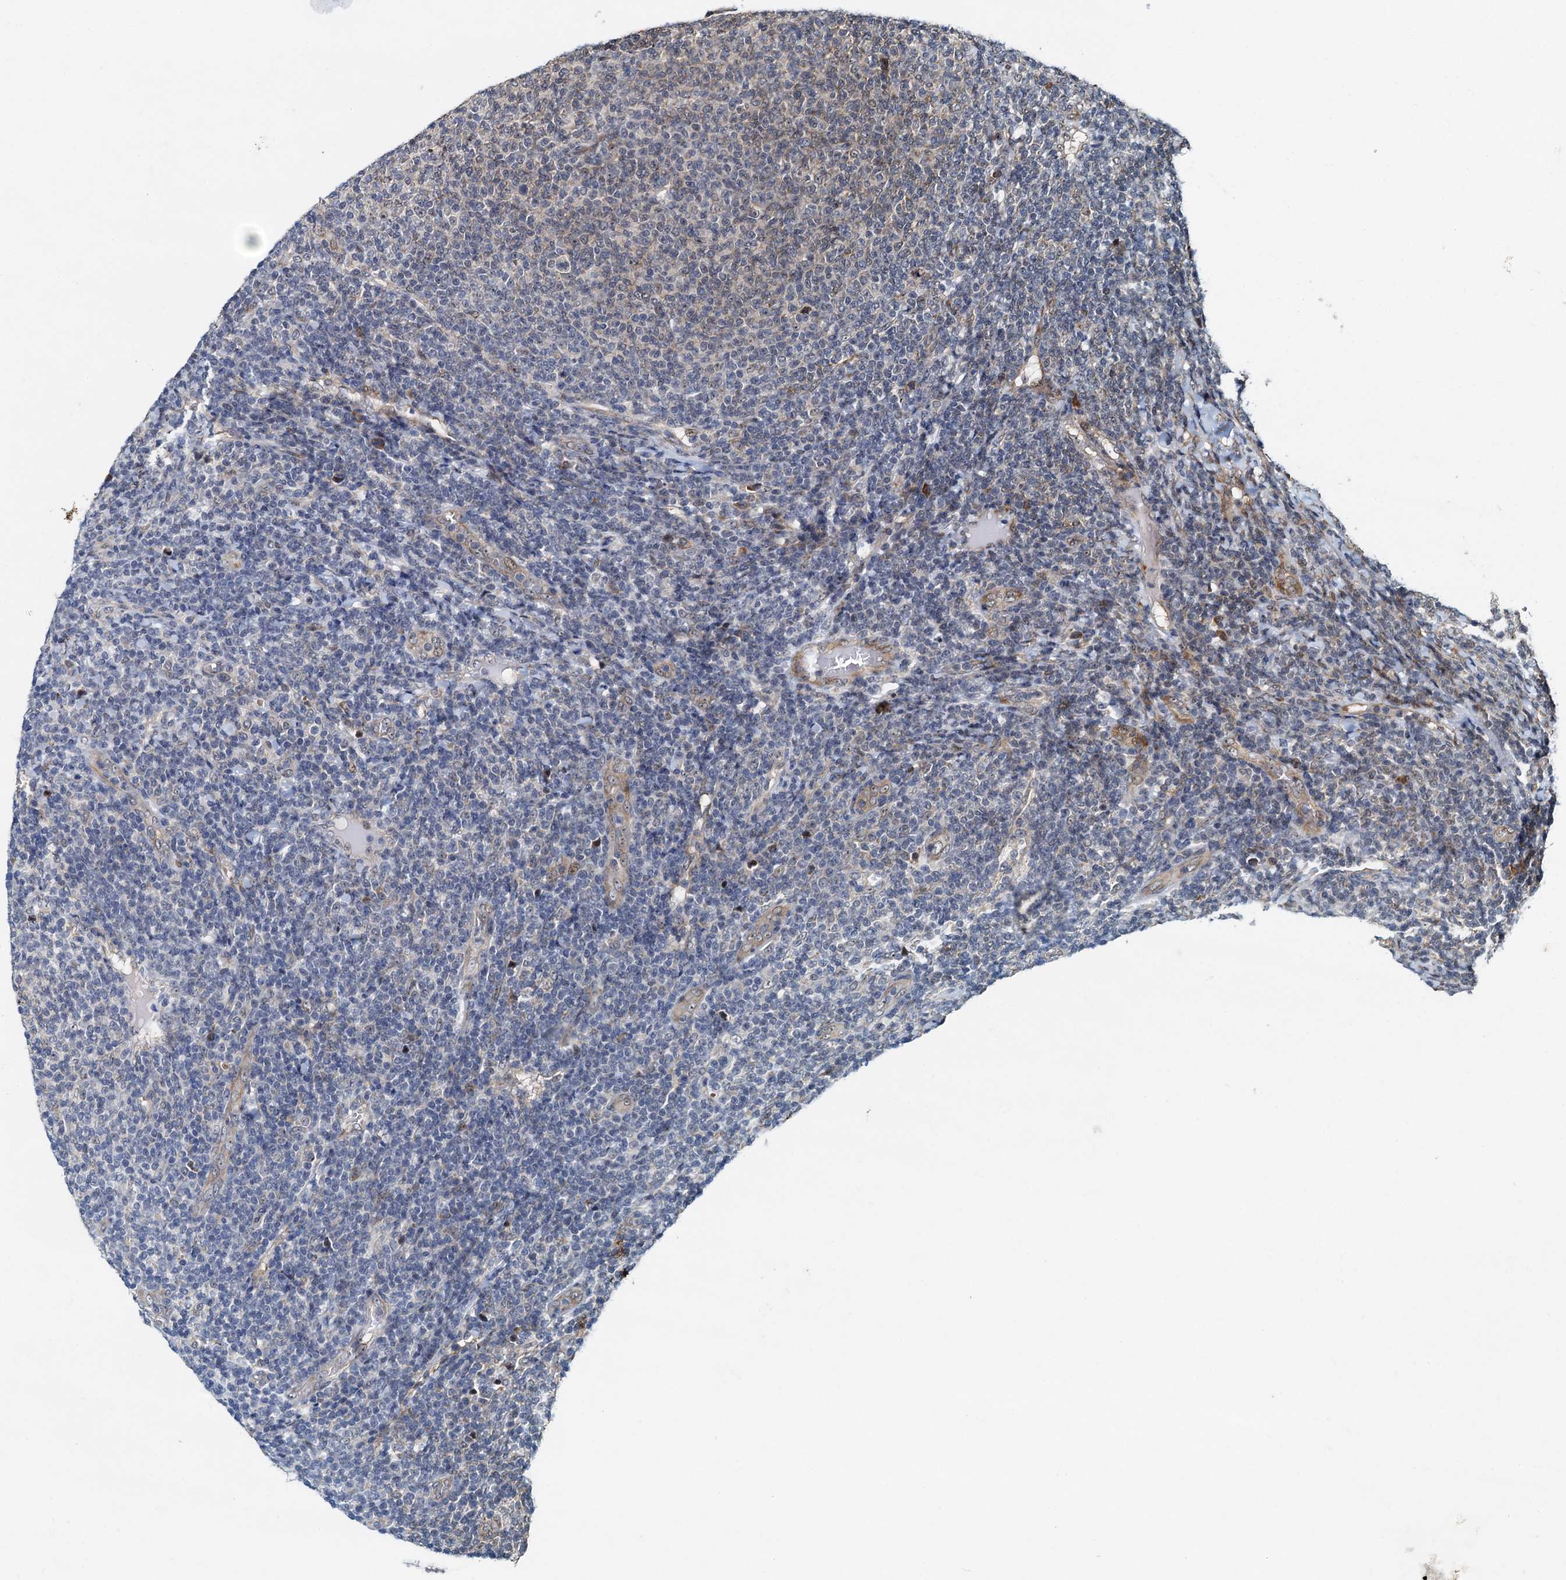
{"staining": {"intensity": "negative", "quantity": "none", "location": "none"}, "tissue": "lymphoma", "cell_type": "Tumor cells", "image_type": "cancer", "snomed": [{"axis": "morphology", "description": "Malignant lymphoma, non-Hodgkin's type, Low grade"}, {"axis": "topography", "description": "Lymph node"}], "caption": "Malignant lymphoma, non-Hodgkin's type (low-grade) was stained to show a protein in brown. There is no significant staining in tumor cells.", "gene": "DNAJC21", "patient": {"sex": "male", "age": 66}}